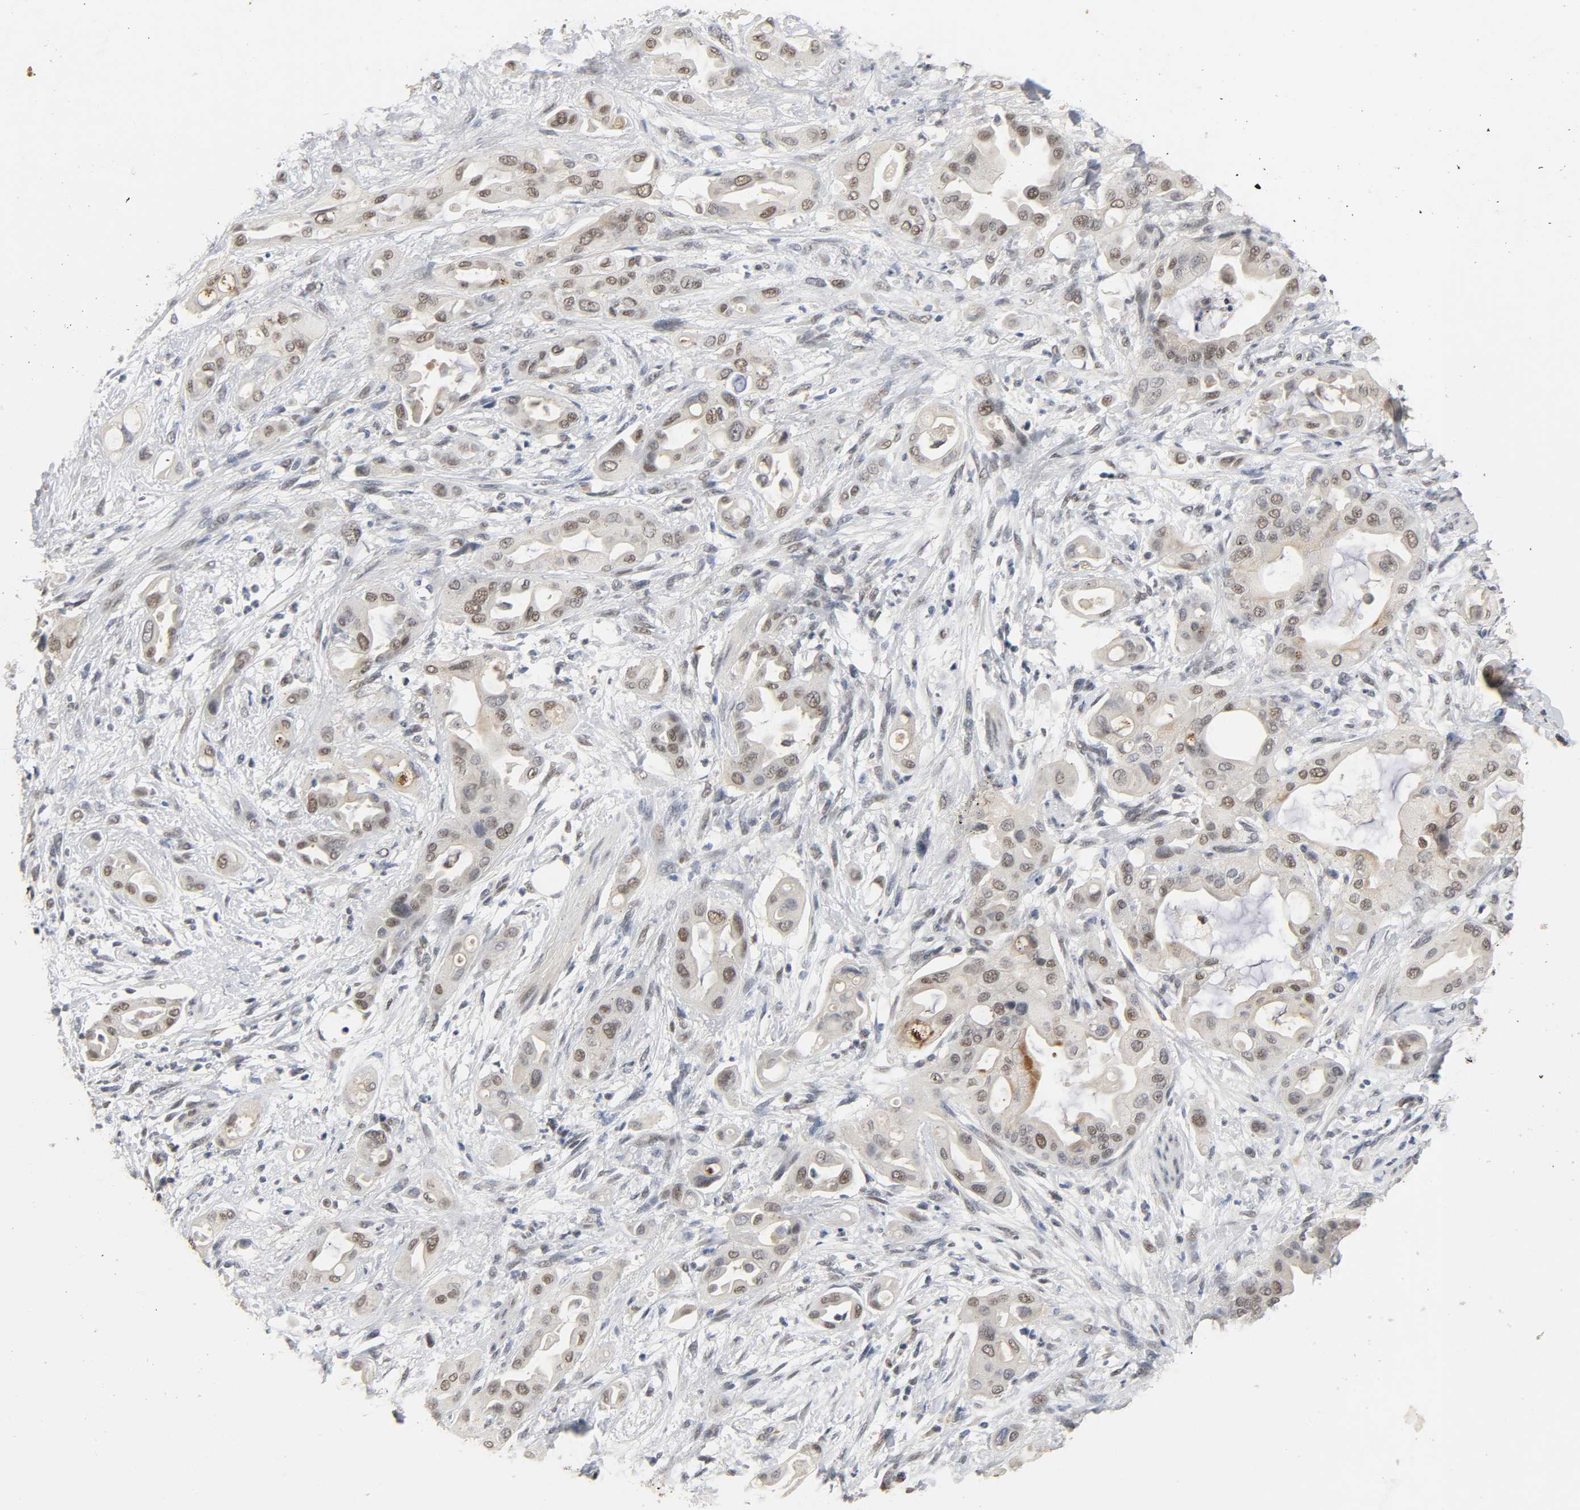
{"staining": {"intensity": "moderate", "quantity": "25%-75%", "location": "nuclear"}, "tissue": "pancreatic cancer", "cell_type": "Tumor cells", "image_type": "cancer", "snomed": [{"axis": "morphology", "description": "Adenocarcinoma, NOS"}, {"axis": "morphology", "description": "Adenocarcinoma, metastatic, NOS"}, {"axis": "topography", "description": "Lymph node"}, {"axis": "topography", "description": "Pancreas"}, {"axis": "topography", "description": "Duodenum"}], "caption": "A histopathology image of human metastatic adenocarcinoma (pancreatic) stained for a protein shows moderate nuclear brown staining in tumor cells.", "gene": "NCOA6", "patient": {"sex": "female", "age": 64}}